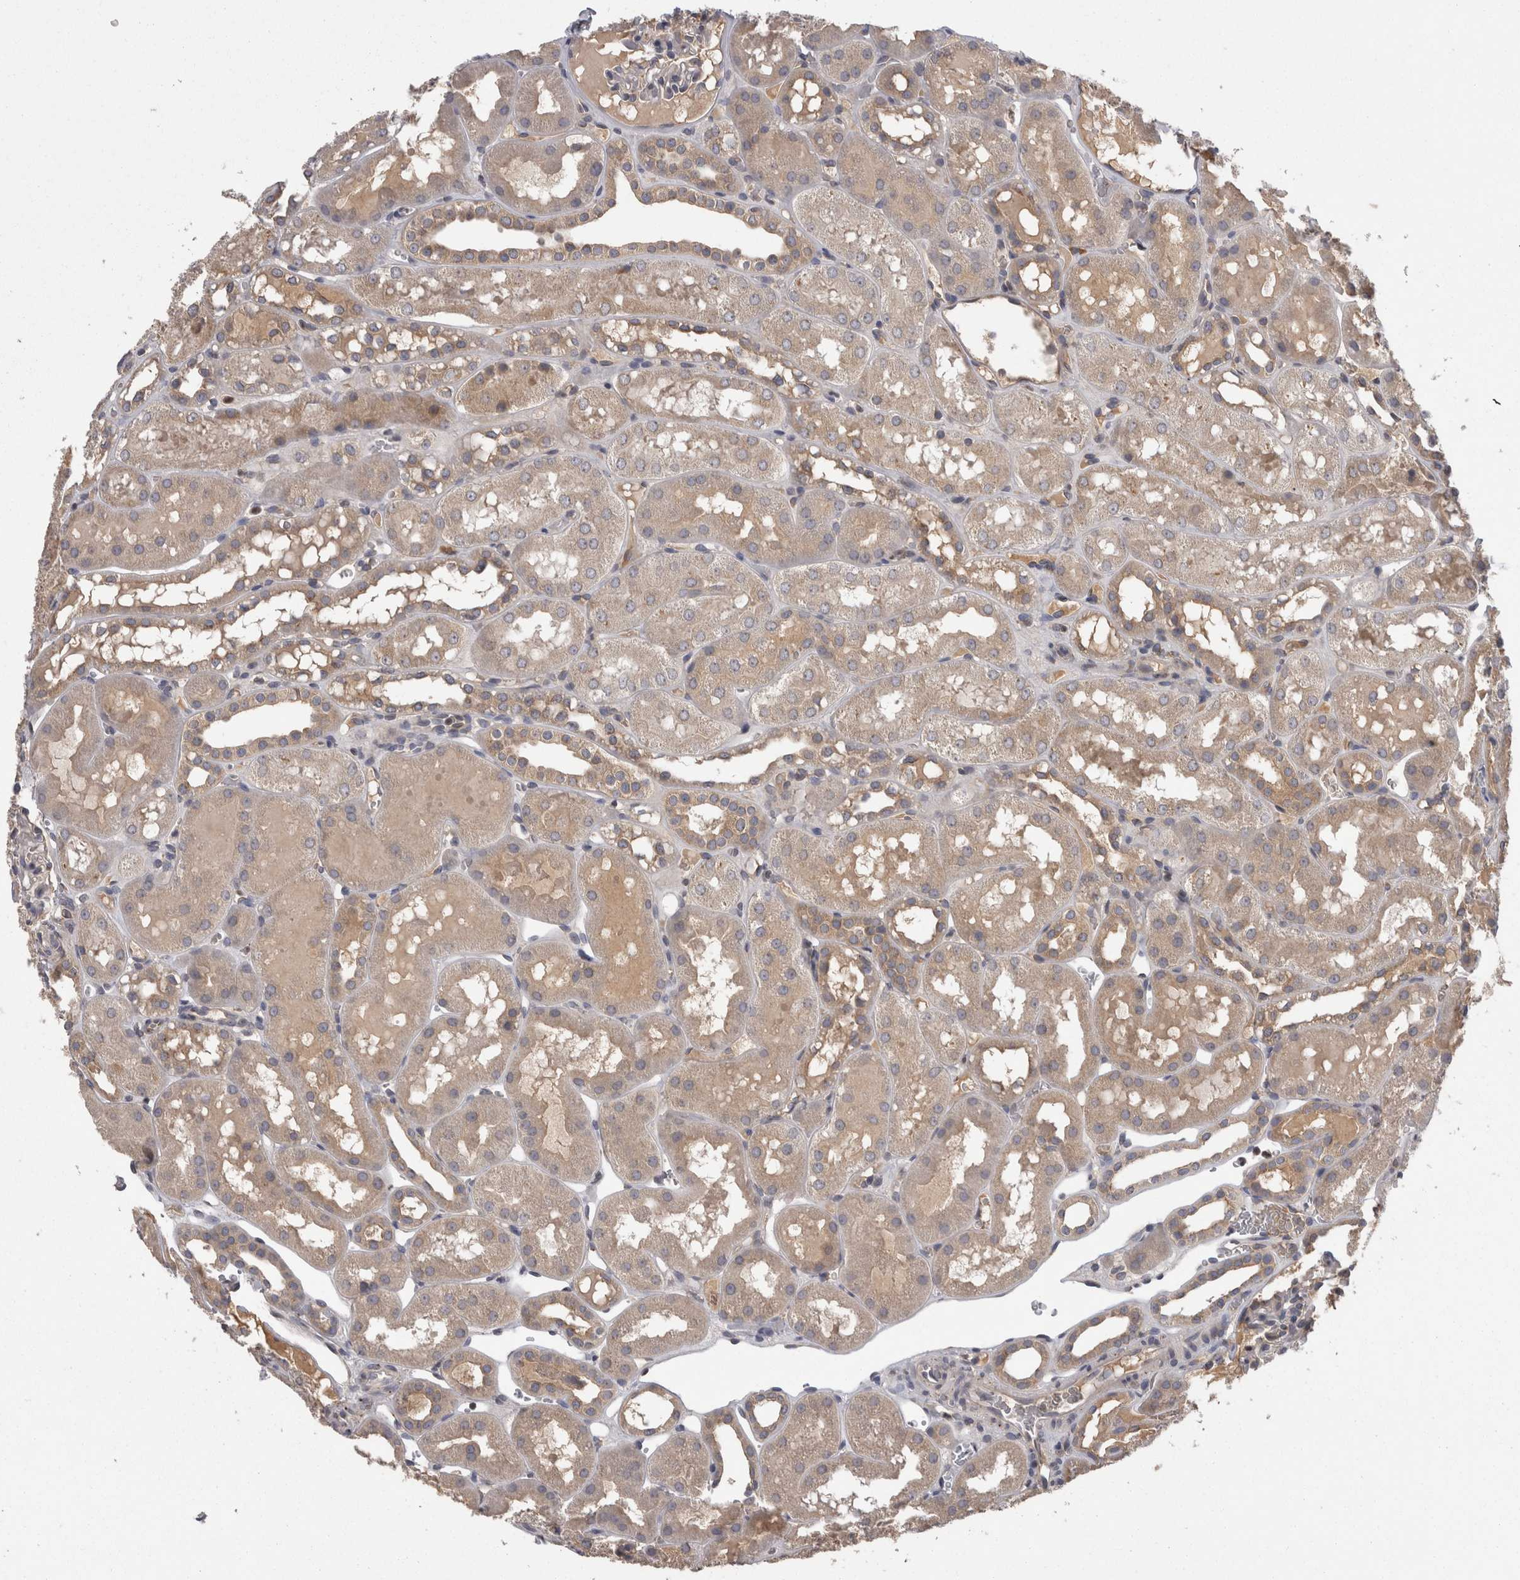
{"staining": {"intensity": "negative", "quantity": "none", "location": "none"}, "tissue": "kidney", "cell_type": "Cells in glomeruli", "image_type": "normal", "snomed": [{"axis": "morphology", "description": "Normal tissue, NOS"}, {"axis": "topography", "description": "Kidney"}, {"axis": "topography", "description": "Urinary bladder"}], "caption": "This is an IHC photomicrograph of unremarkable human kidney. There is no positivity in cells in glomeruli.", "gene": "PCM1", "patient": {"sex": "male", "age": 16}}